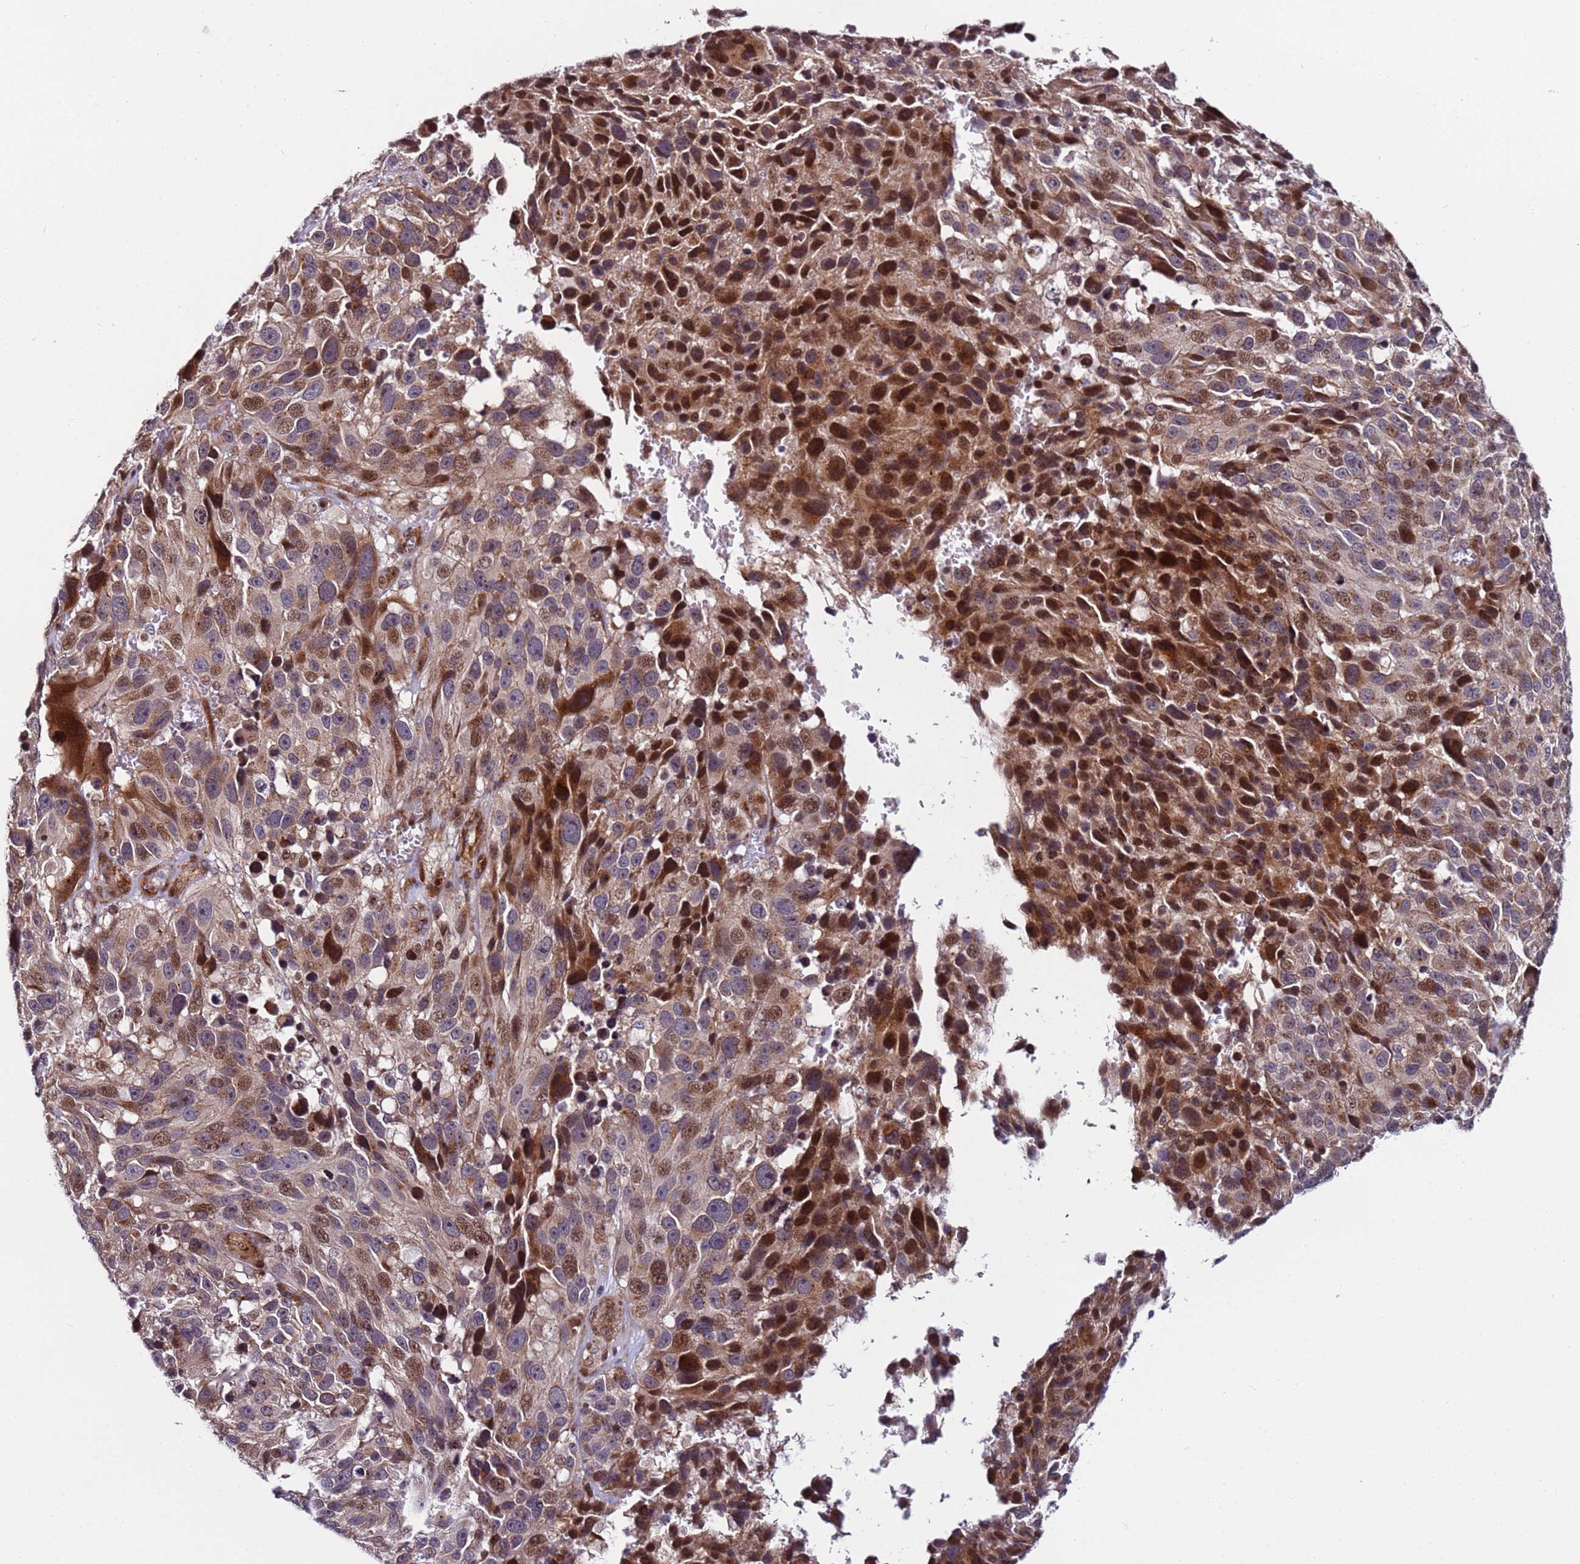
{"staining": {"intensity": "strong", "quantity": ">75%", "location": "cytoplasmic/membranous,nuclear"}, "tissue": "melanoma", "cell_type": "Tumor cells", "image_type": "cancer", "snomed": [{"axis": "morphology", "description": "Malignant melanoma, NOS"}, {"axis": "topography", "description": "Skin"}], "caption": "A high amount of strong cytoplasmic/membranous and nuclear expression is present in about >75% of tumor cells in melanoma tissue.", "gene": "WBP11", "patient": {"sex": "male", "age": 84}}